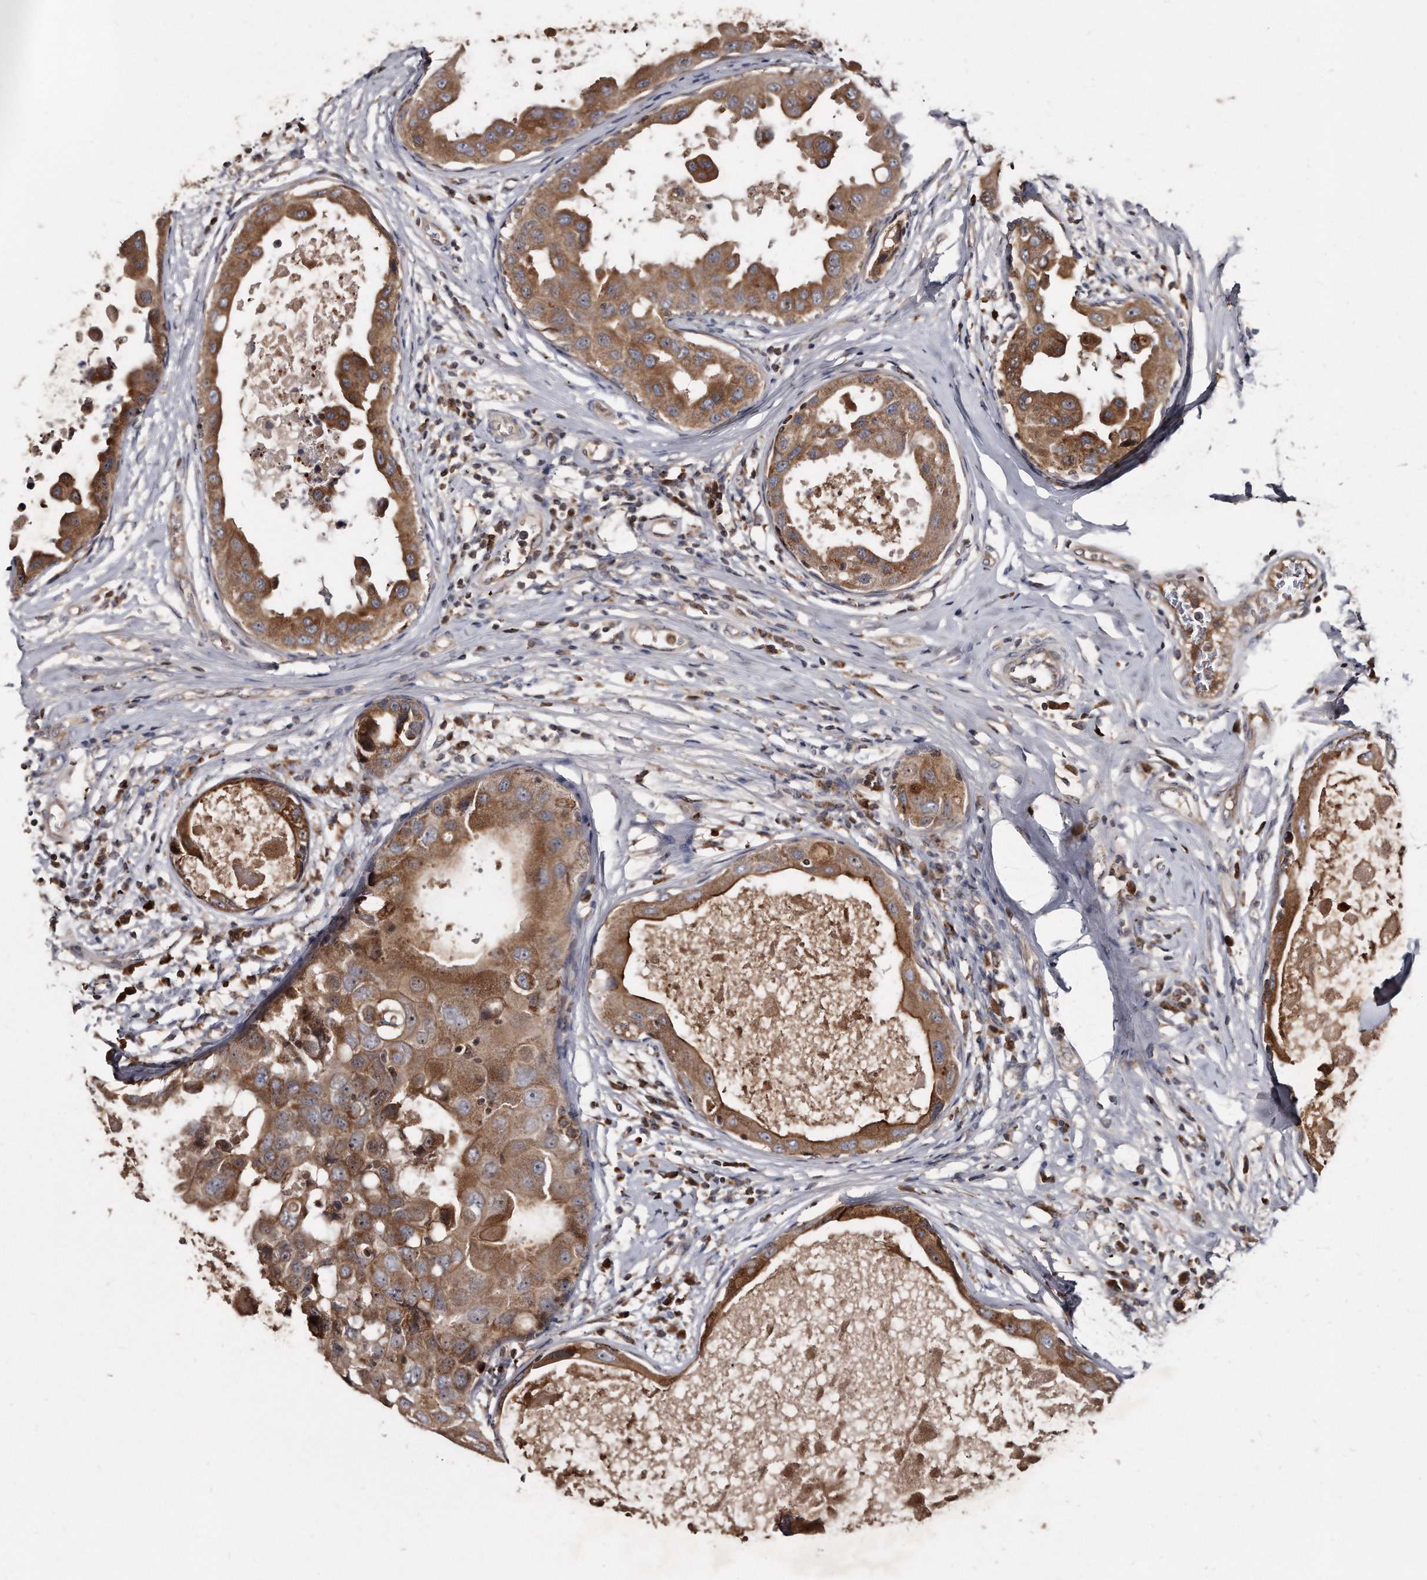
{"staining": {"intensity": "moderate", "quantity": ">75%", "location": "cytoplasmic/membranous"}, "tissue": "breast cancer", "cell_type": "Tumor cells", "image_type": "cancer", "snomed": [{"axis": "morphology", "description": "Duct carcinoma"}, {"axis": "topography", "description": "Breast"}], "caption": "Breast cancer (infiltrating ductal carcinoma) stained for a protein shows moderate cytoplasmic/membranous positivity in tumor cells.", "gene": "FAM136A", "patient": {"sex": "female", "age": 27}}